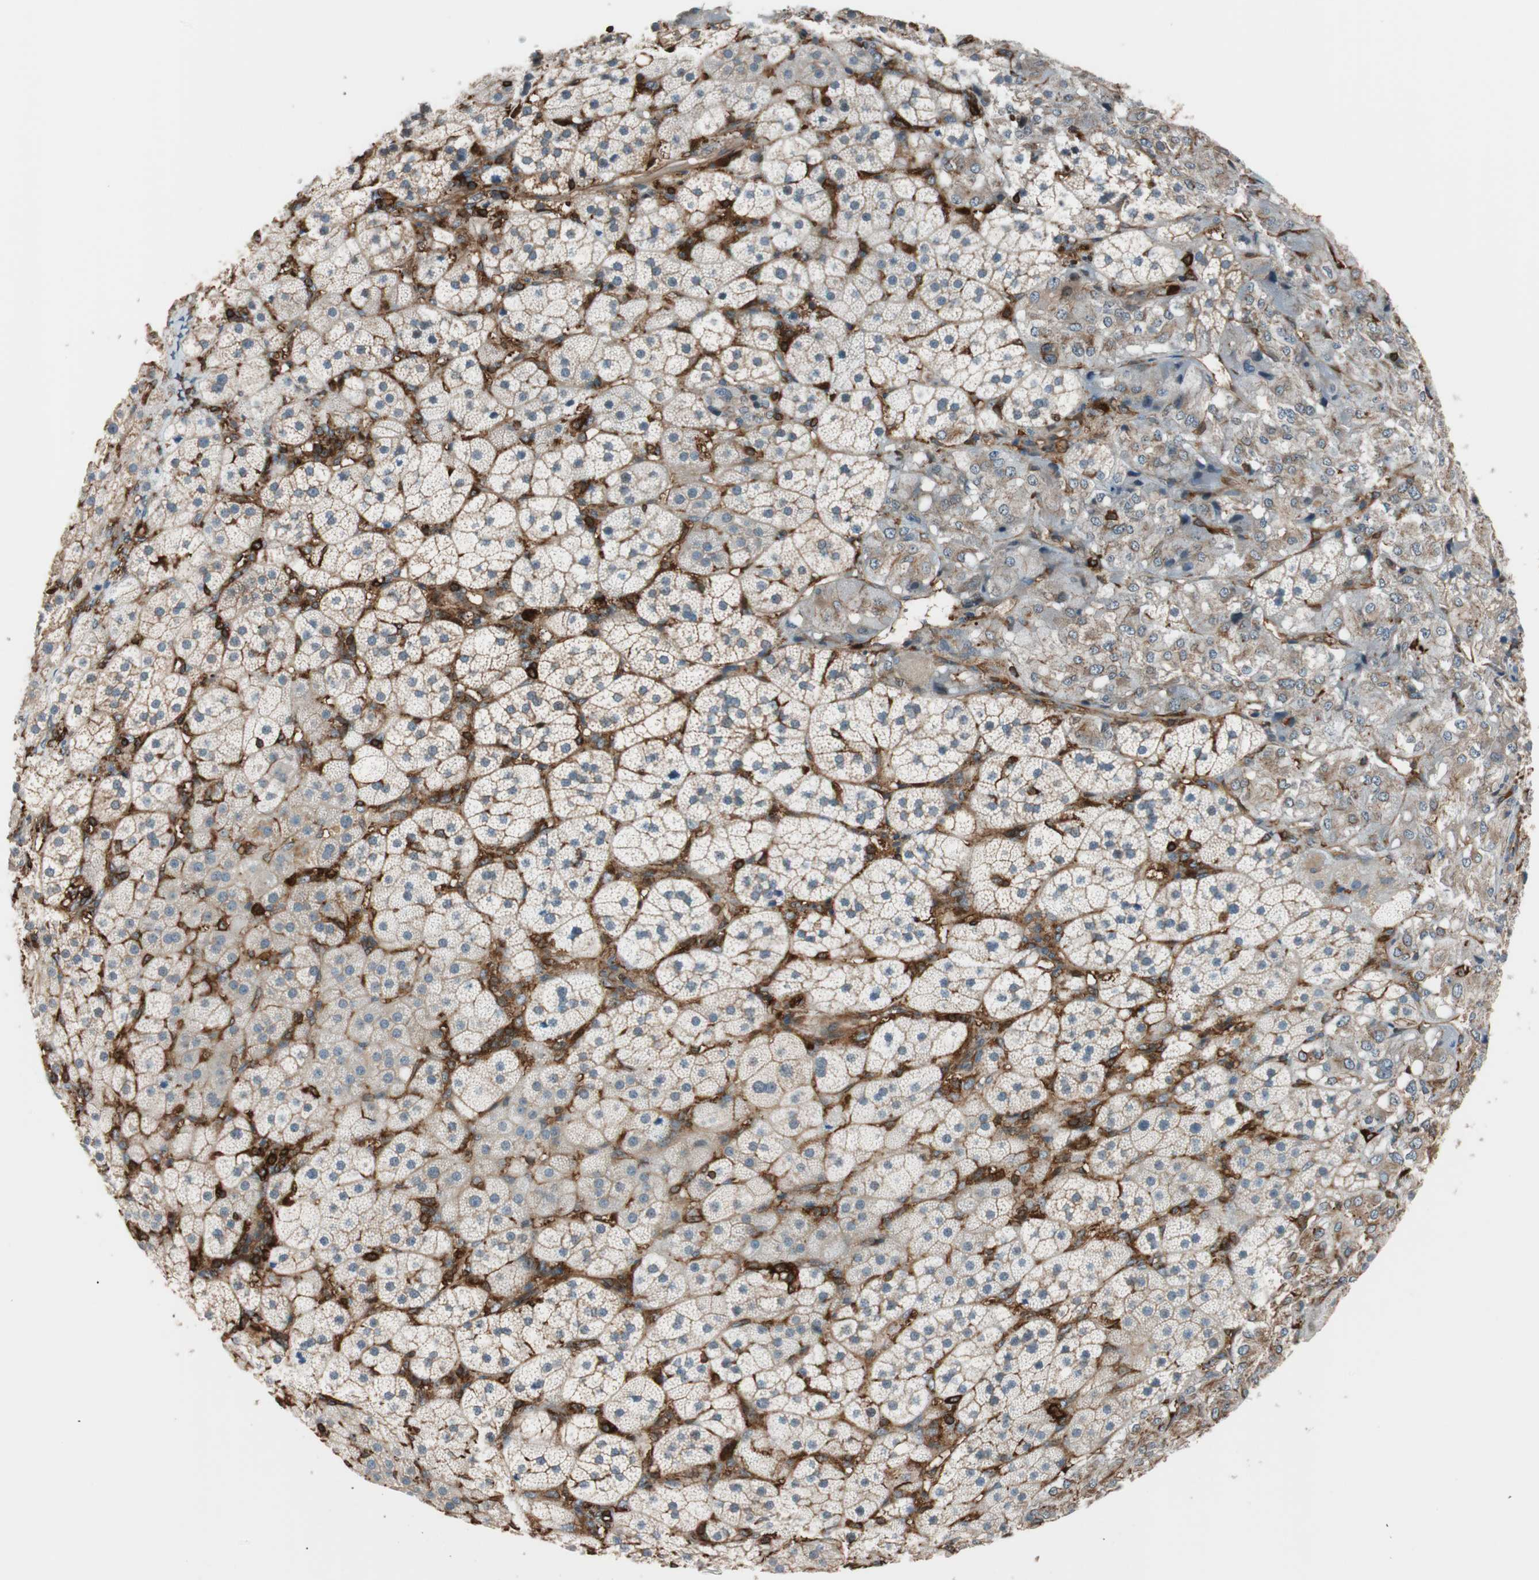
{"staining": {"intensity": "moderate", "quantity": ">75%", "location": "cytoplasmic/membranous"}, "tissue": "adrenal gland", "cell_type": "Glandular cells", "image_type": "normal", "snomed": [{"axis": "morphology", "description": "Normal tissue, NOS"}, {"axis": "topography", "description": "Adrenal gland"}], "caption": "Benign adrenal gland displays moderate cytoplasmic/membranous staining in about >75% of glandular cells (DAB (3,3'-diaminobenzidine) IHC, brown staining for protein, blue staining for nuclei)..", "gene": "VASP", "patient": {"sex": "female", "age": 44}}